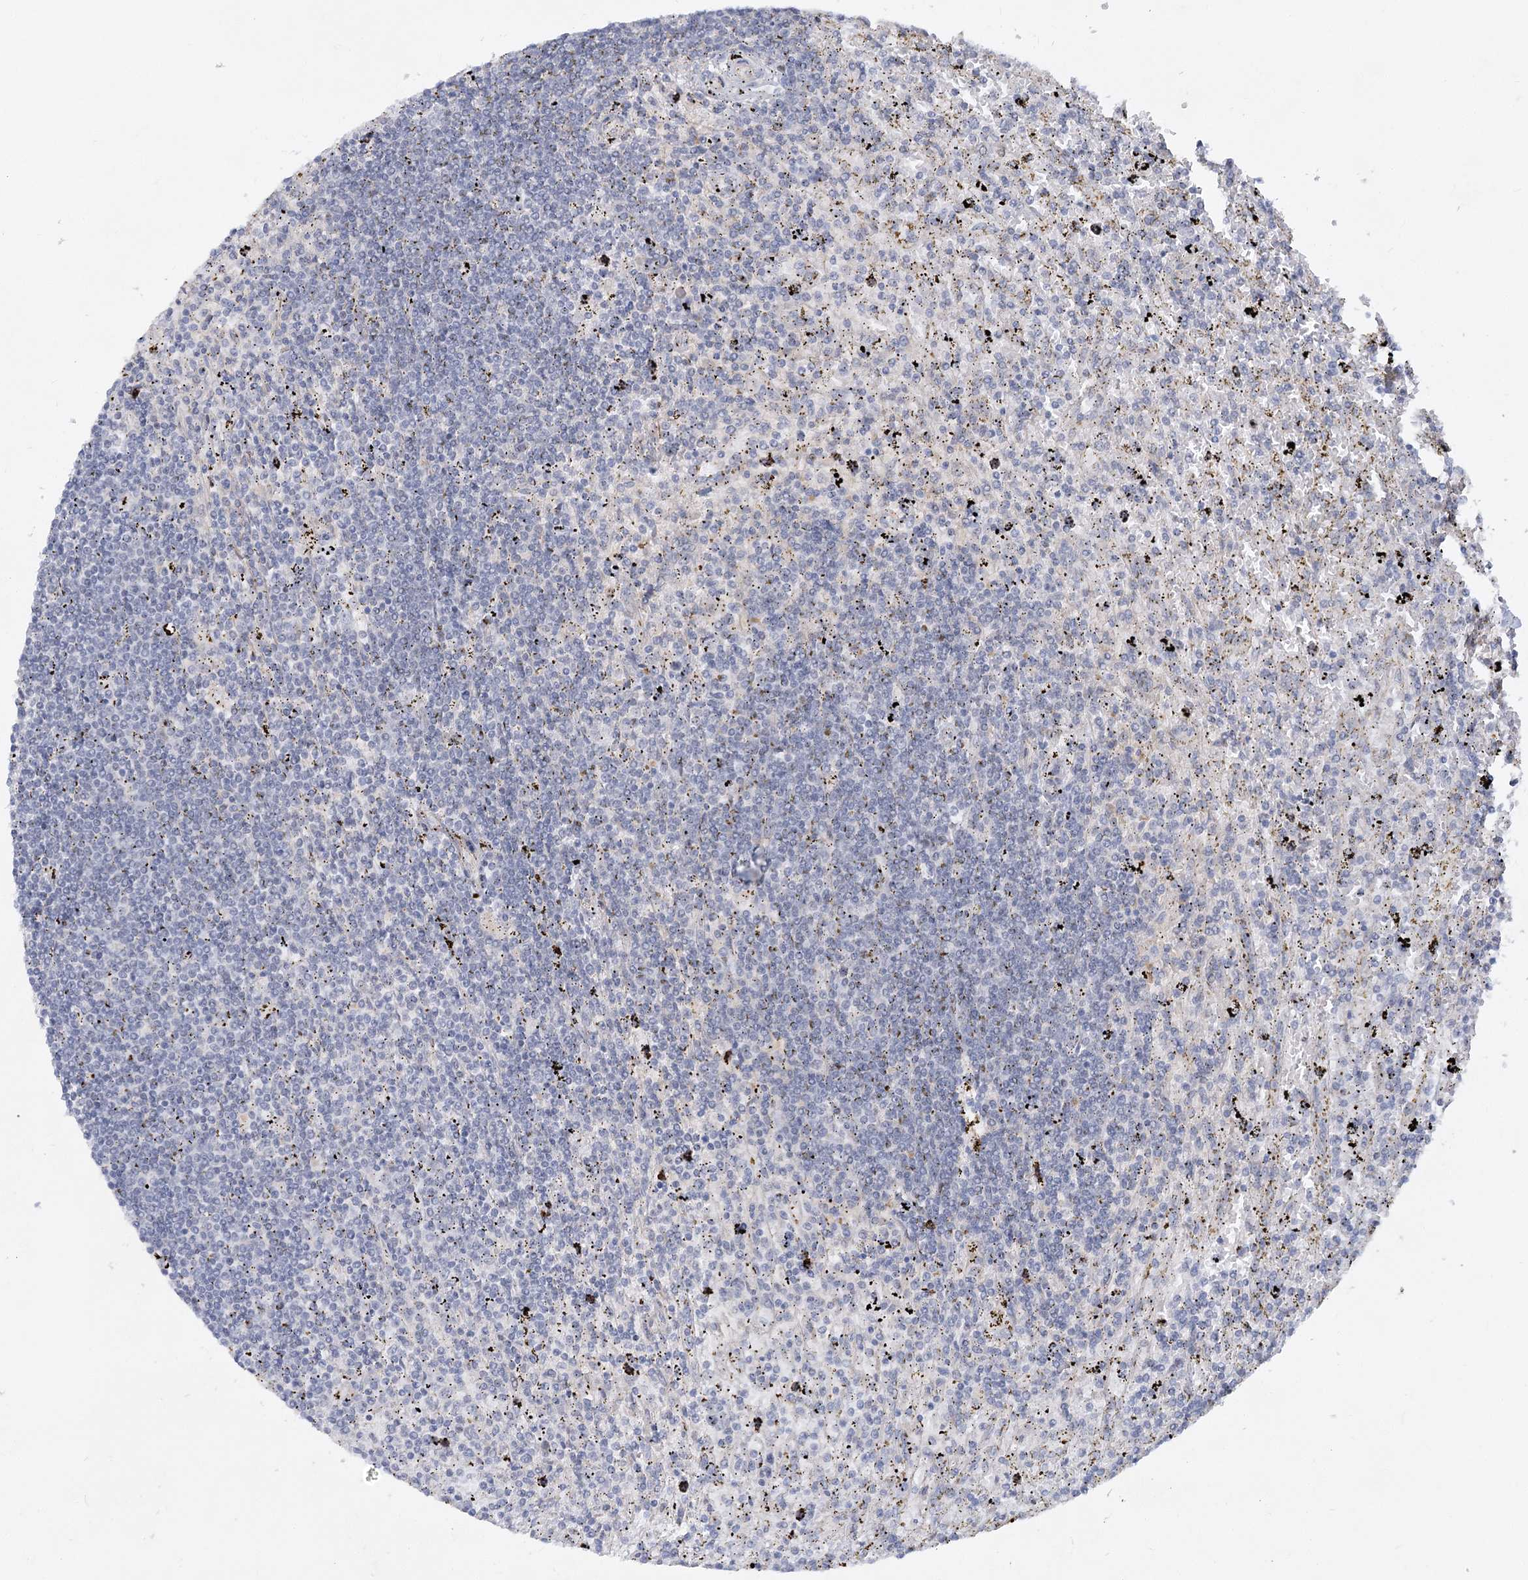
{"staining": {"intensity": "negative", "quantity": "none", "location": "none"}, "tissue": "lymphoma", "cell_type": "Tumor cells", "image_type": "cancer", "snomed": [{"axis": "morphology", "description": "Malignant lymphoma, non-Hodgkin's type, Low grade"}, {"axis": "topography", "description": "Spleen"}], "caption": "Human low-grade malignant lymphoma, non-Hodgkin's type stained for a protein using immunohistochemistry displays no staining in tumor cells.", "gene": "ARSI", "patient": {"sex": "male", "age": 76}}